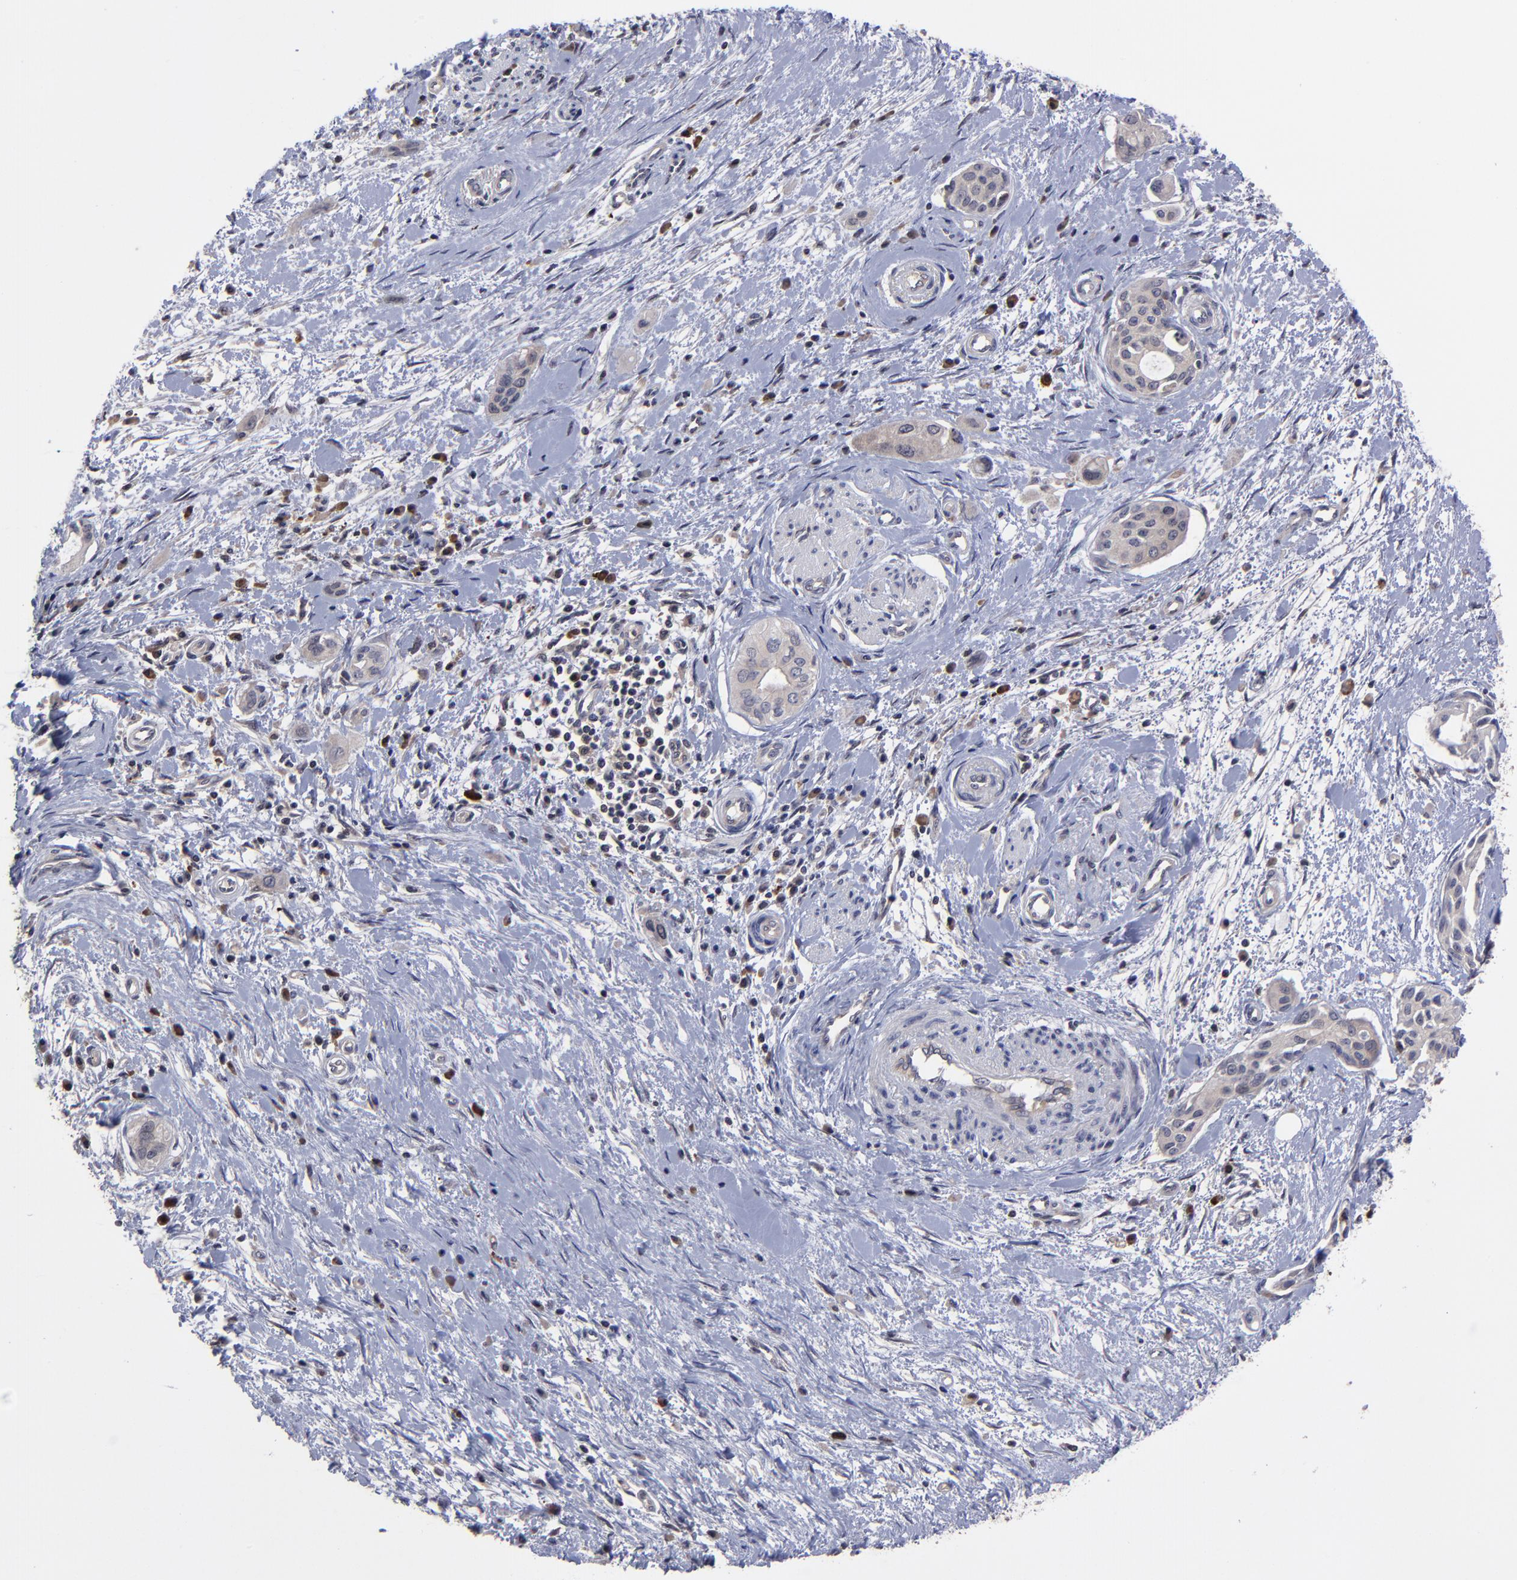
{"staining": {"intensity": "negative", "quantity": "none", "location": "none"}, "tissue": "pancreatic cancer", "cell_type": "Tumor cells", "image_type": "cancer", "snomed": [{"axis": "morphology", "description": "Adenocarcinoma, NOS"}, {"axis": "topography", "description": "Pancreas"}], "caption": "Pancreatic cancer (adenocarcinoma) stained for a protein using immunohistochemistry (IHC) reveals no staining tumor cells.", "gene": "UBE2L6", "patient": {"sex": "female", "age": 60}}